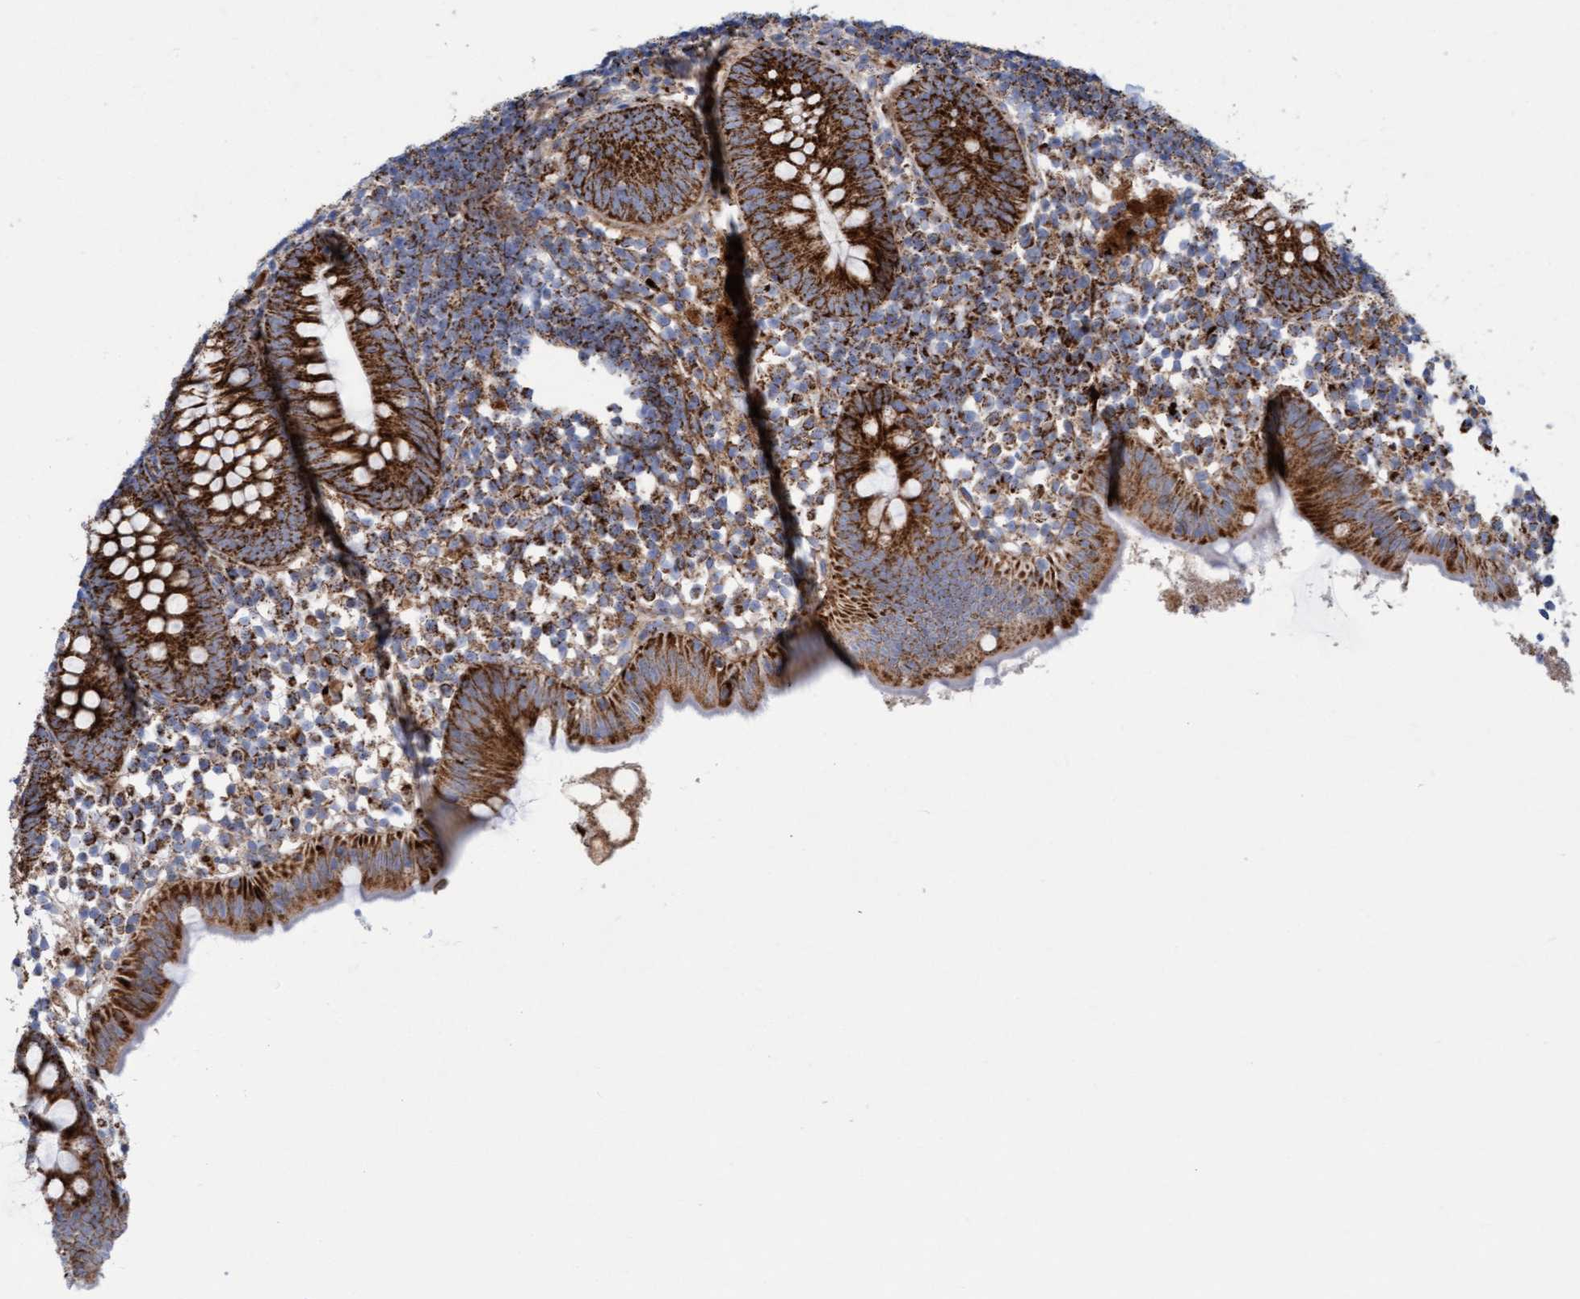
{"staining": {"intensity": "strong", "quantity": ">75%", "location": "cytoplasmic/membranous"}, "tissue": "appendix", "cell_type": "Glandular cells", "image_type": "normal", "snomed": [{"axis": "morphology", "description": "Normal tissue, NOS"}, {"axis": "topography", "description": "Appendix"}], "caption": "Approximately >75% of glandular cells in benign appendix show strong cytoplasmic/membranous protein expression as visualized by brown immunohistochemical staining.", "gene": "GGTA1", "patient": {"sex": "female", "age": 20}}